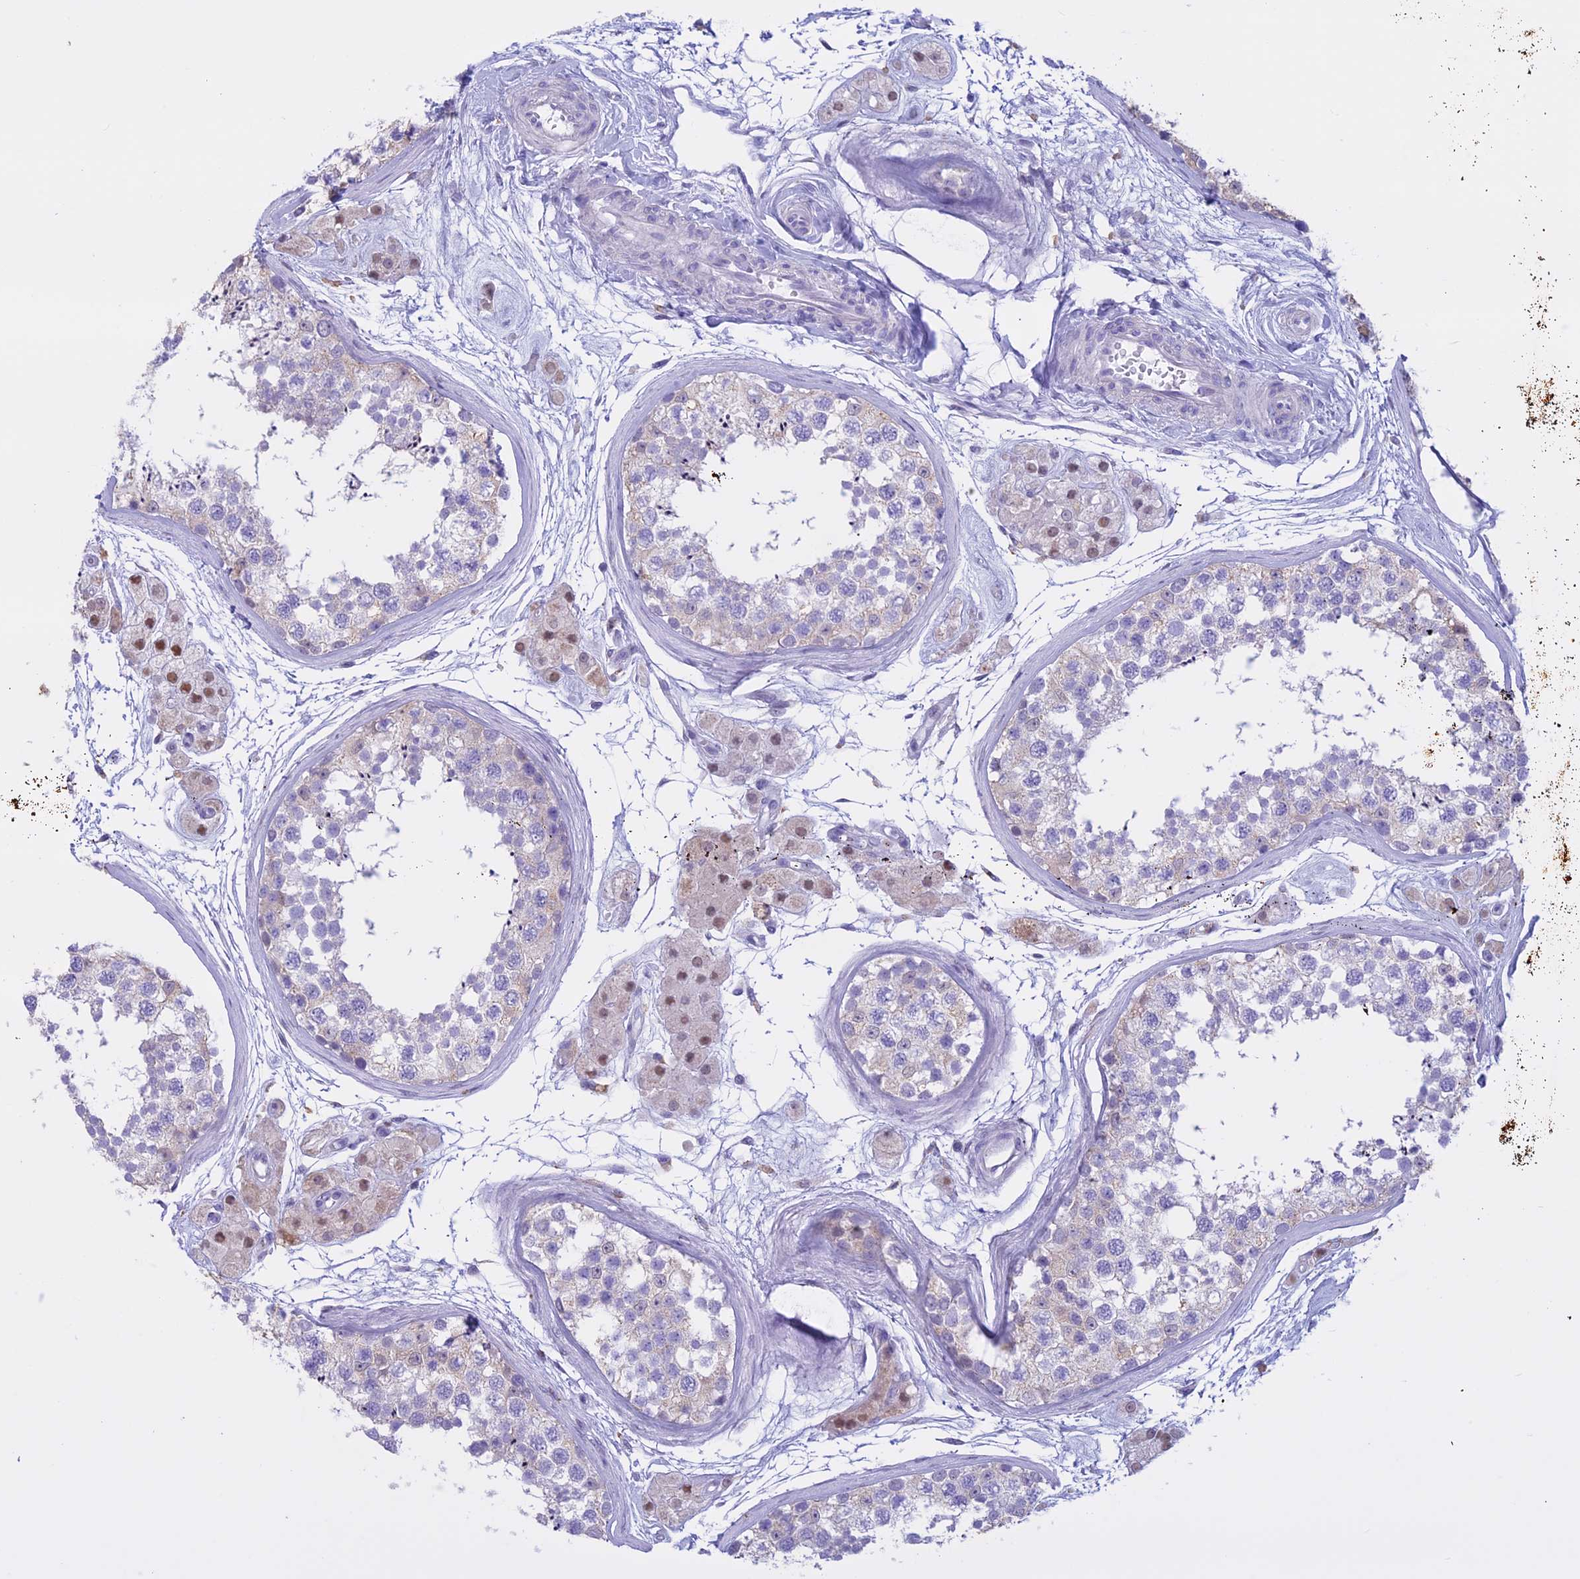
{"staining": {"intensity": "weak", "quantity": "<25%", "location": "cytoplasmic/membranous"}, "tissue": "testis", "cell_type": "Cells in seminiferous ducts", "image_type": "normal", "snomed": [{"axis": "morphology", "description": "Normal tissue, NOS"}, {"axis": "topography", "description": "Testis"}], "caption": "Histopathology image shows no protein staining in cells in seminiferous ducts of unremarkable testis.", "gene": "LHFPL2", "patient": {"sex": "male", "age": 56}}